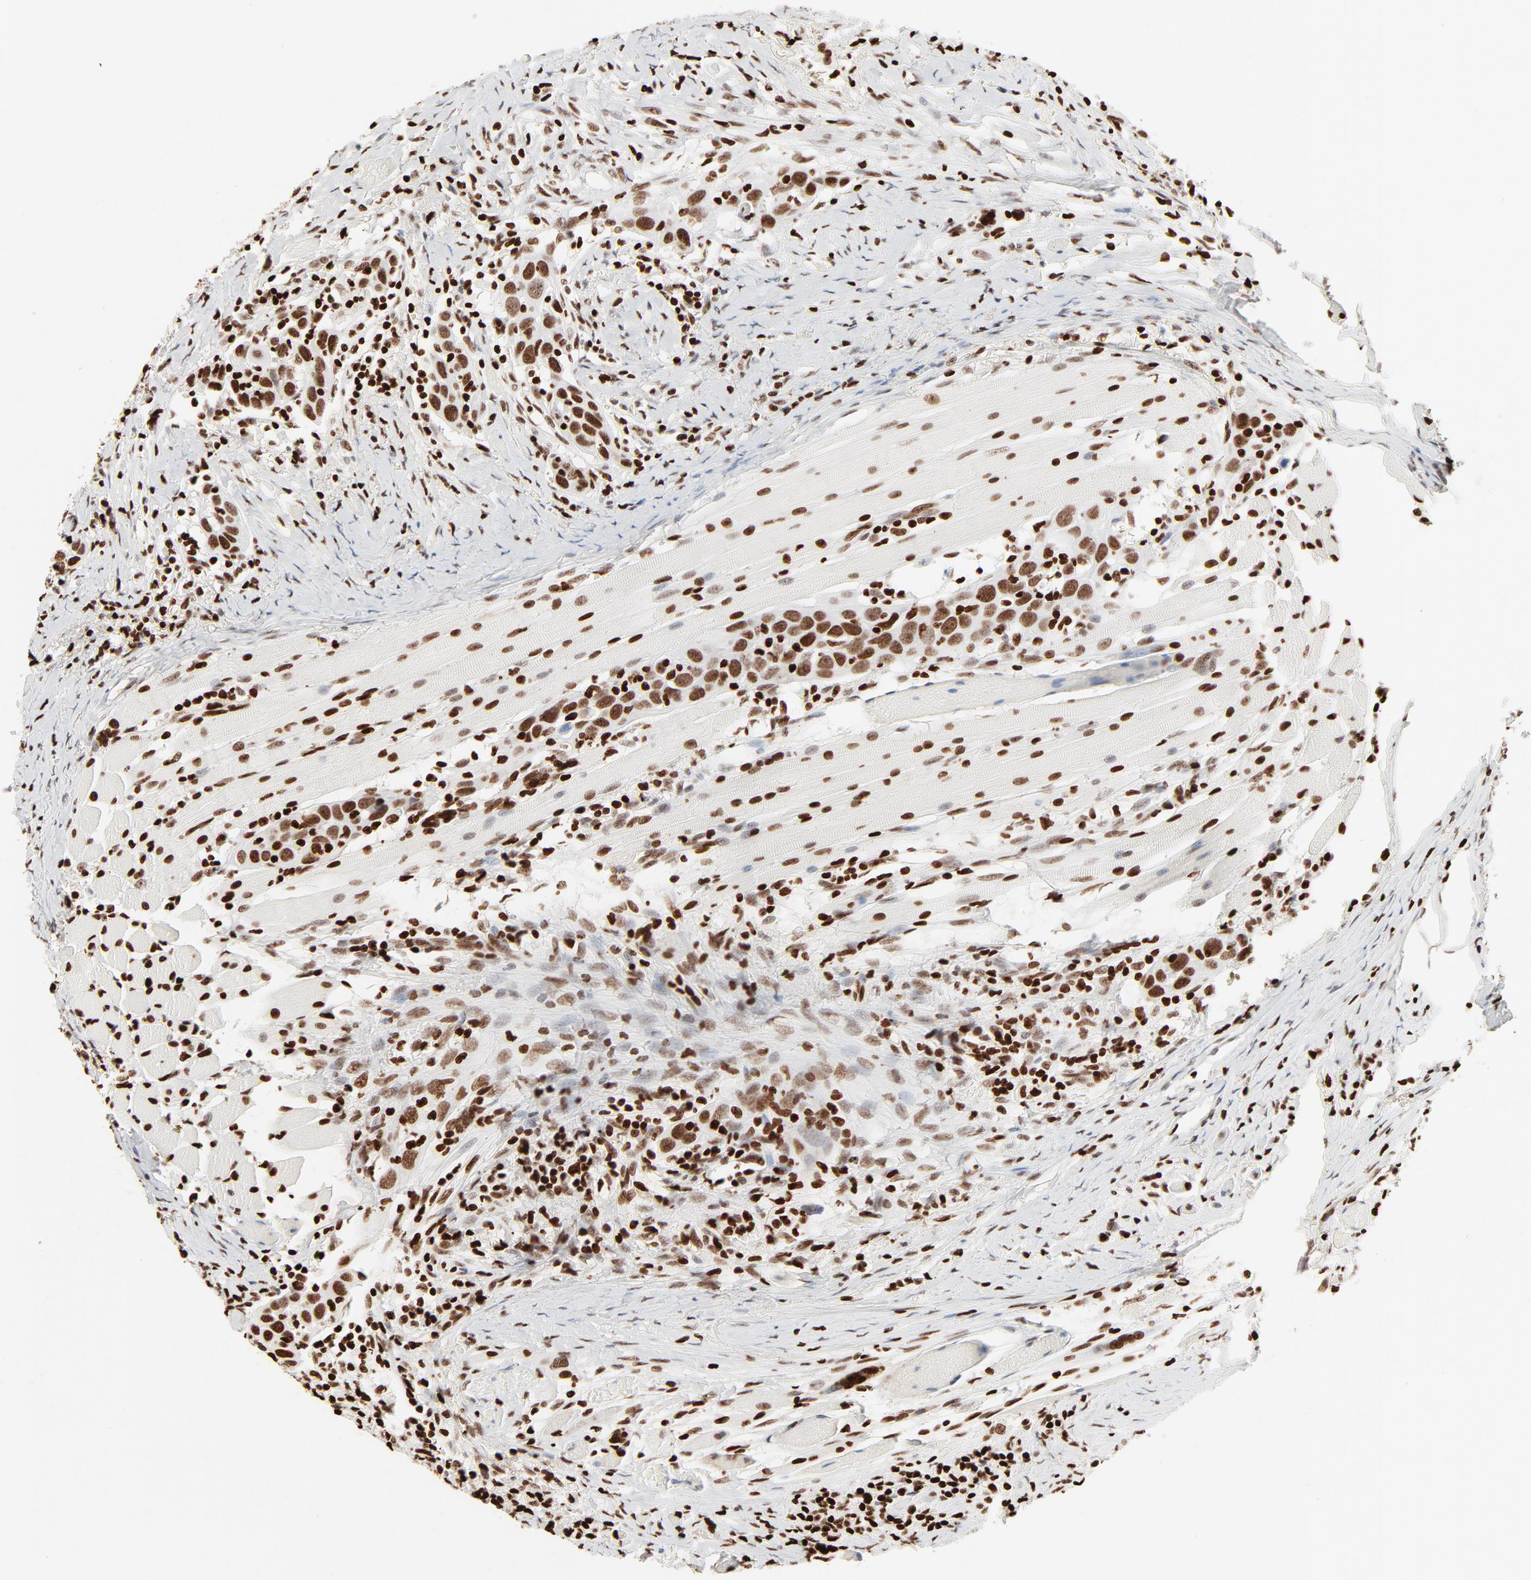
{"staining": {"intensity": "moderate", "quantity": ">75%", "location": "nuclear"}, "tissue": "head and neck cancer", "cell_type": "Tumor cells", "image_type": "cancer", "snomed": [{"axis": "morphology", "description": "Squamous cell carcinoma, NOS"}, {"axis": "topography", "description": "Oral tissue"}, {"axis": "topography", "description": "Head-Neck"}], "caption": "Immunohistochemistry (DAB) staining of head and neck cancer reveals moderate nuclear protein staining in about >75% of tumor cells.", "gene": "HMGB2", "patient": {"sex": "female", "age": 50}}